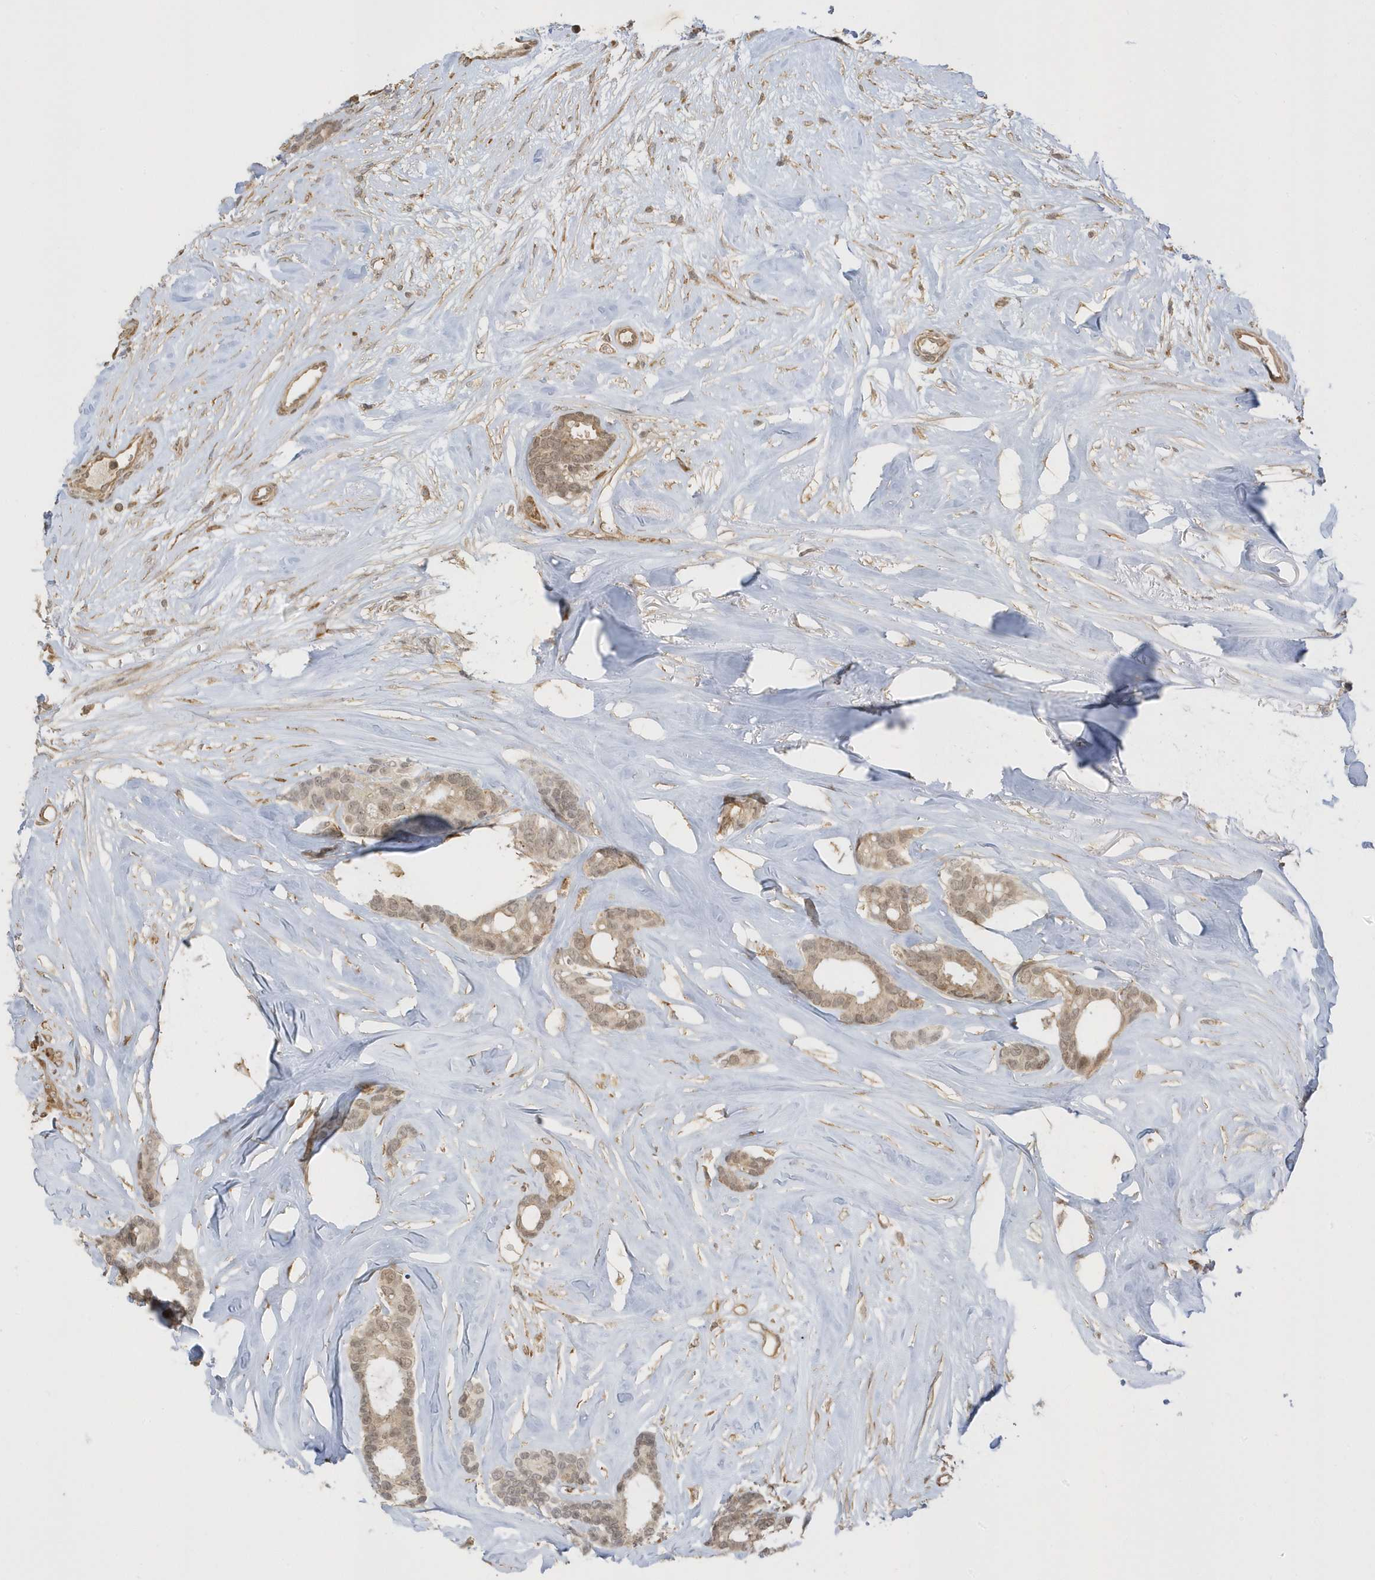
{"staining": {"intensity": "moderate", "quantity": ">75%", "location": "cytoplasmic/membranous,nuclear"}, "tissue": "breast cancer", "cell_type": "Tumor cells", "image_type": "cancer", "snomed": [{"axis": "morphology", "description": "Duct carcinoma"}, {"axis": "topography", "description": "Breast"}], "caption": "Tumor cells reveal moderate cytoplasmic/membranous and nuclear positivity in about >75% of cells in breast cancer (infiltrating ductal carcinoma).", "gene": "METTL21A", "patient": {"sex": "female", "age": 87}}